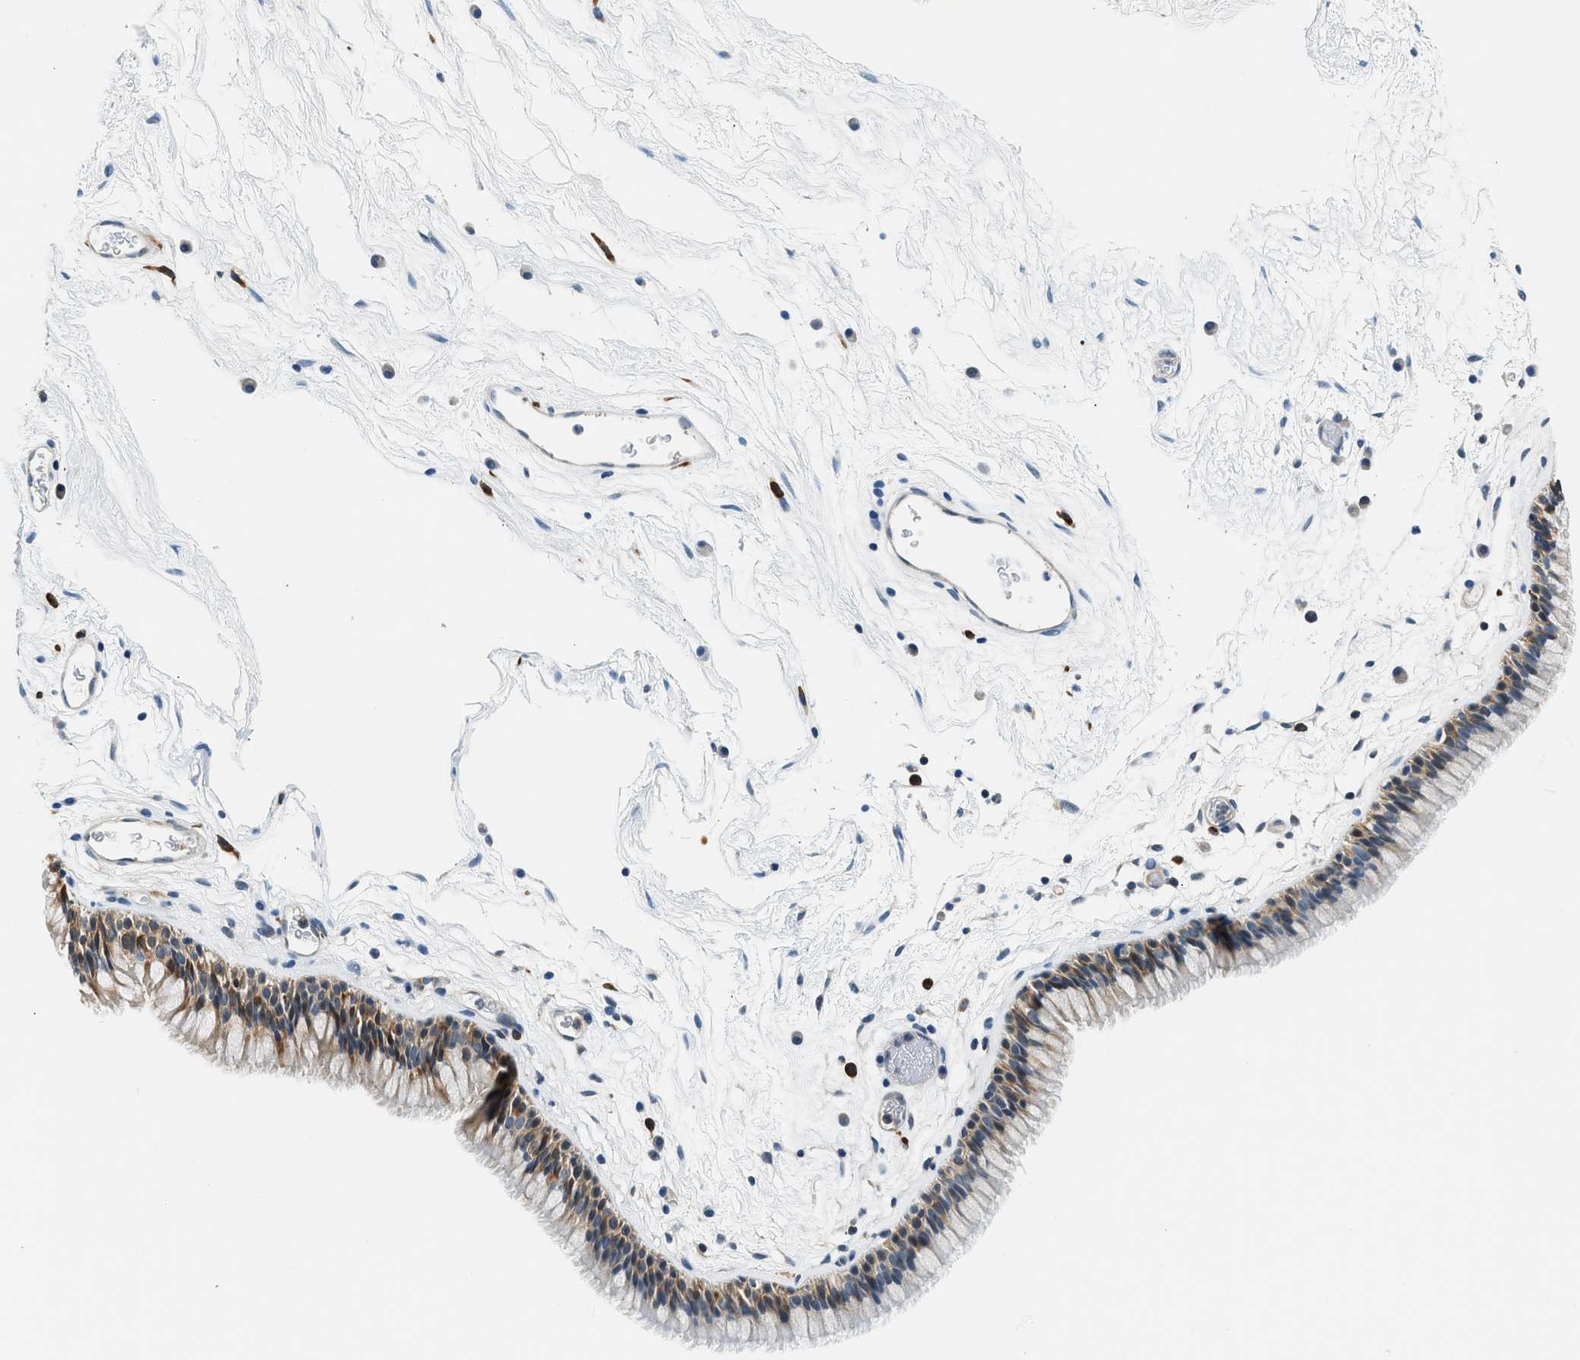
{"staining": {"intensity": "moderate", "quantity": ">75%", "location": "cytoplasmic/membranous"}, "tissue": "nasopharynx", "cell_type": "Respiratory epithelial cells", "image_type": "normal", "snomed": [{"axis": "morphology", "description": "Normal tissue, NOS"}, {"axis": "morphology", "description": "Inflammation, NOS"}, {"axis": "topography", "description": "Nasopharynx"}], "caption": "A histopathology image of nasopharynx stained for a protein displays moderate cytoplasmic/membranous brown staining in respiratory epithelial cells. Ihc stains the protein in brown and the nuclei are stained blue.", "gene": "CBLB", "patient": {"sex": "male", "age": 48}}